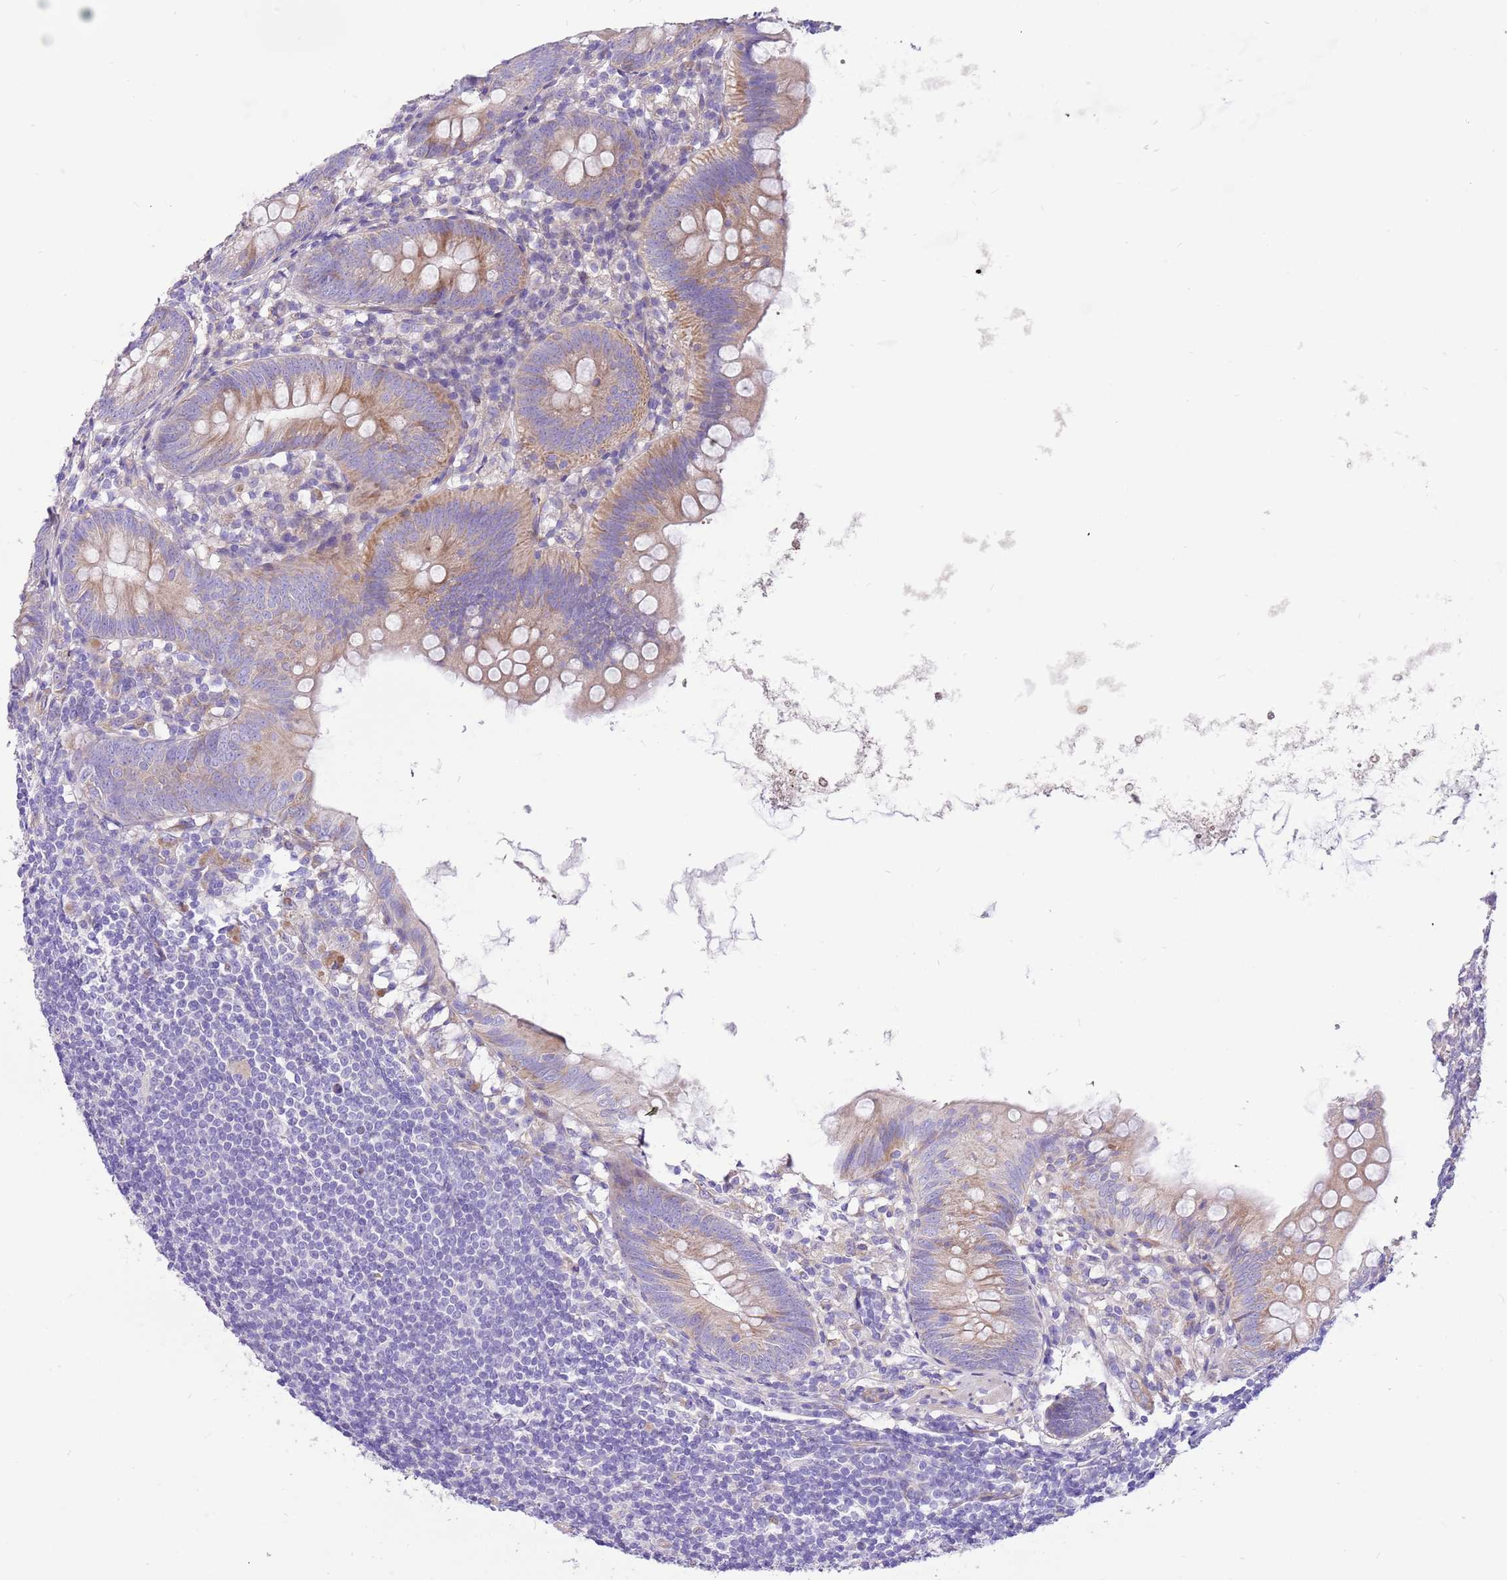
{"staining": {"intensity": "moderate", "quantity": "25%-75%", "location": "cytoplasmic/membranous"}, "tissue": "appendix", "cell_type": "Glandular cells", "image_type": "normal", "snomed": [{"axis": "morphology", "description": "Normal tissue, NOS"}, {"axis": "topography", "description": "Appendix"}], "caption": "Appendix stained with a protein marker shows moderate staining in glandular cells.", "gene": "SERINC3", "patient": {"sex": "female", "age": 62}}